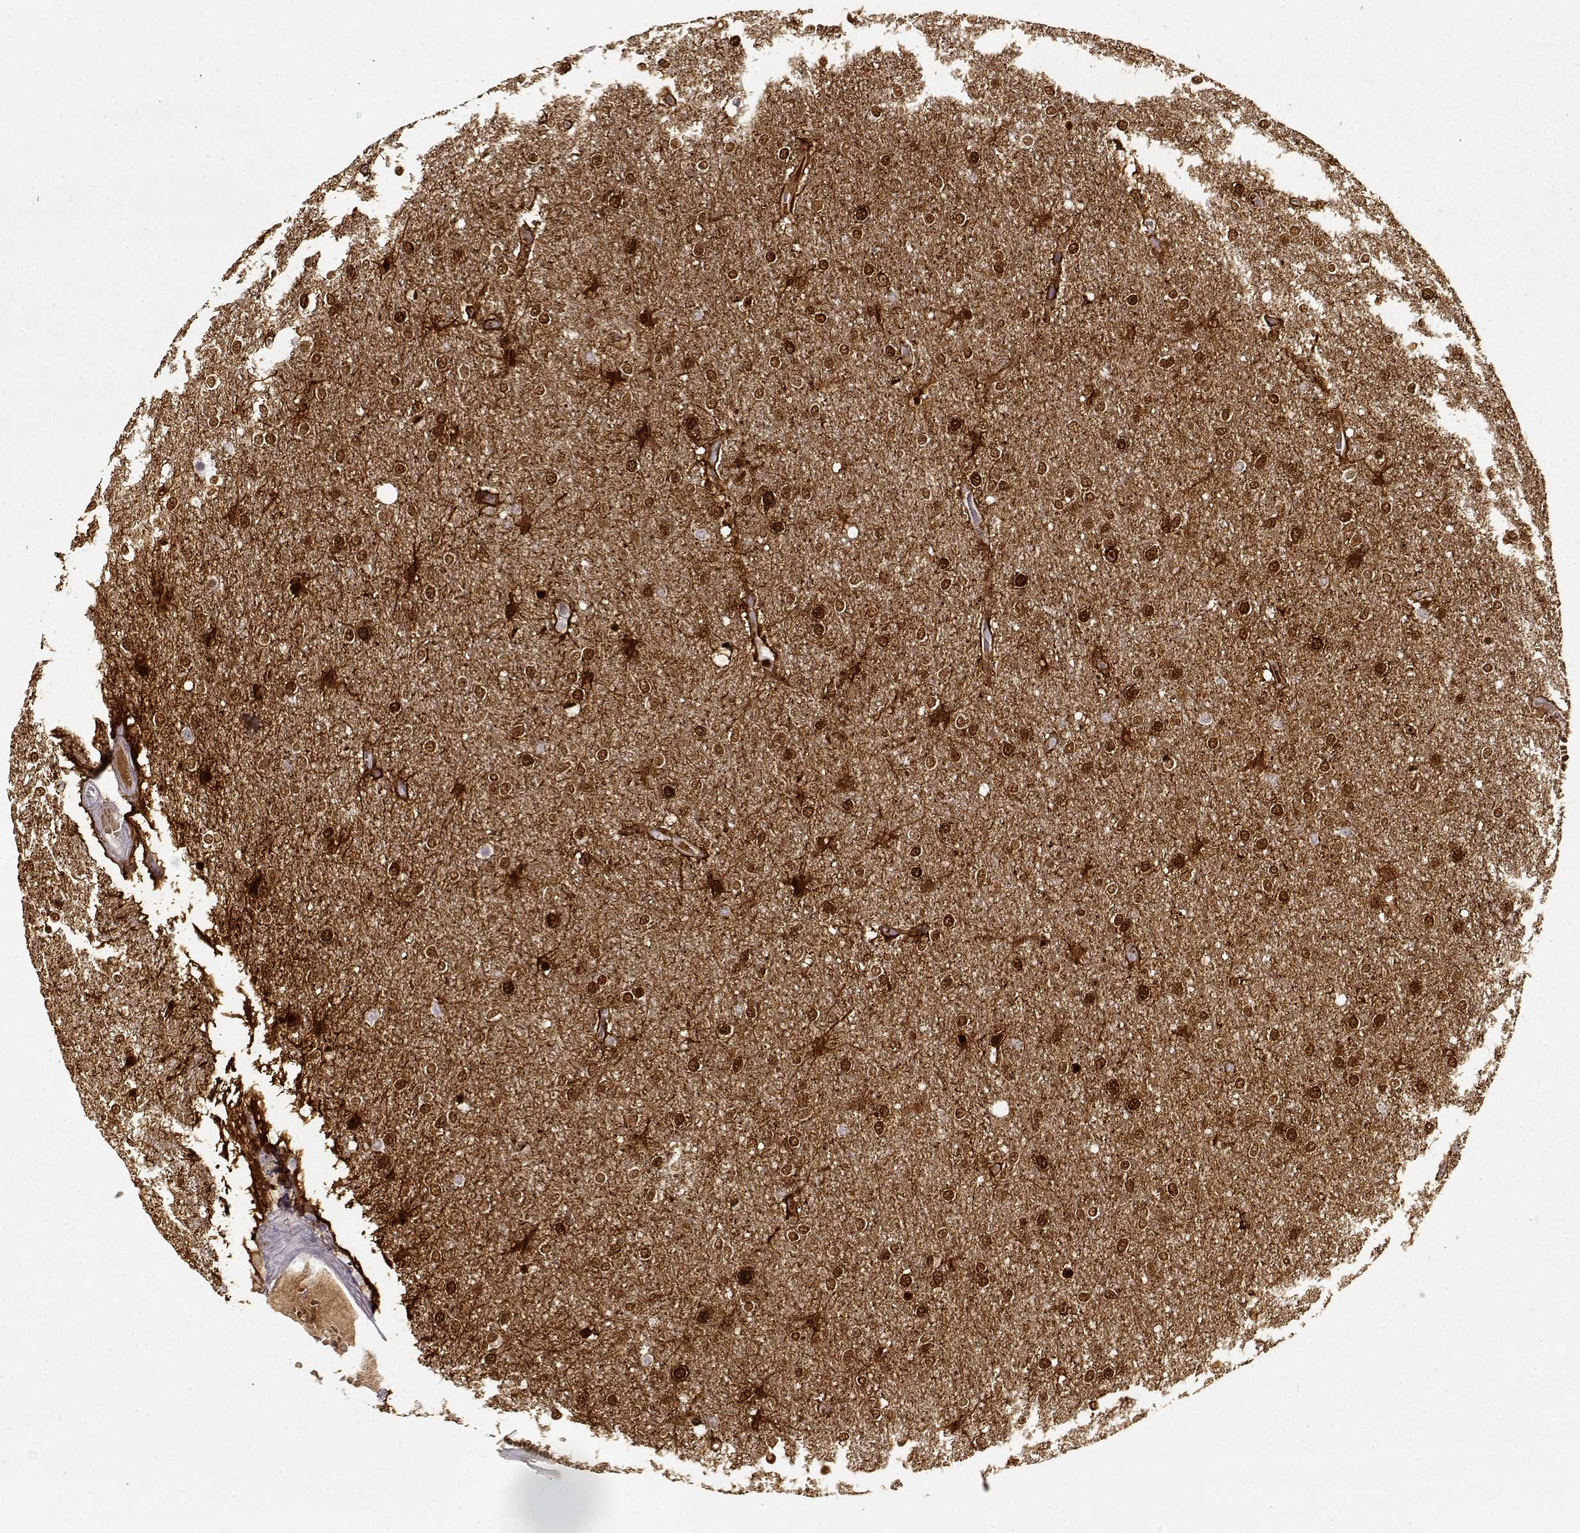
{"staining": {"intensity": "strong", "quantity": ">75%", "location": "cytoplasmic/membranous,nuclear"}, "tissue": "glioma", "cell_type": "Tumor cells", "image_type": "cancer", "snomed": [{"axis": "morphology", "description": "Glioma, malignant, High grade"}, {"axis": "topography", "description": "Brain"}], "caption": "High-grade glioma (malignant) was stained to show a protein in brown. There is high levels of strong cytoplasmic/membranous and nuclear staining in approximately >75% of tumor cells.", "gene": "S100B", "patient": {"sex": "female", "age": 61}}